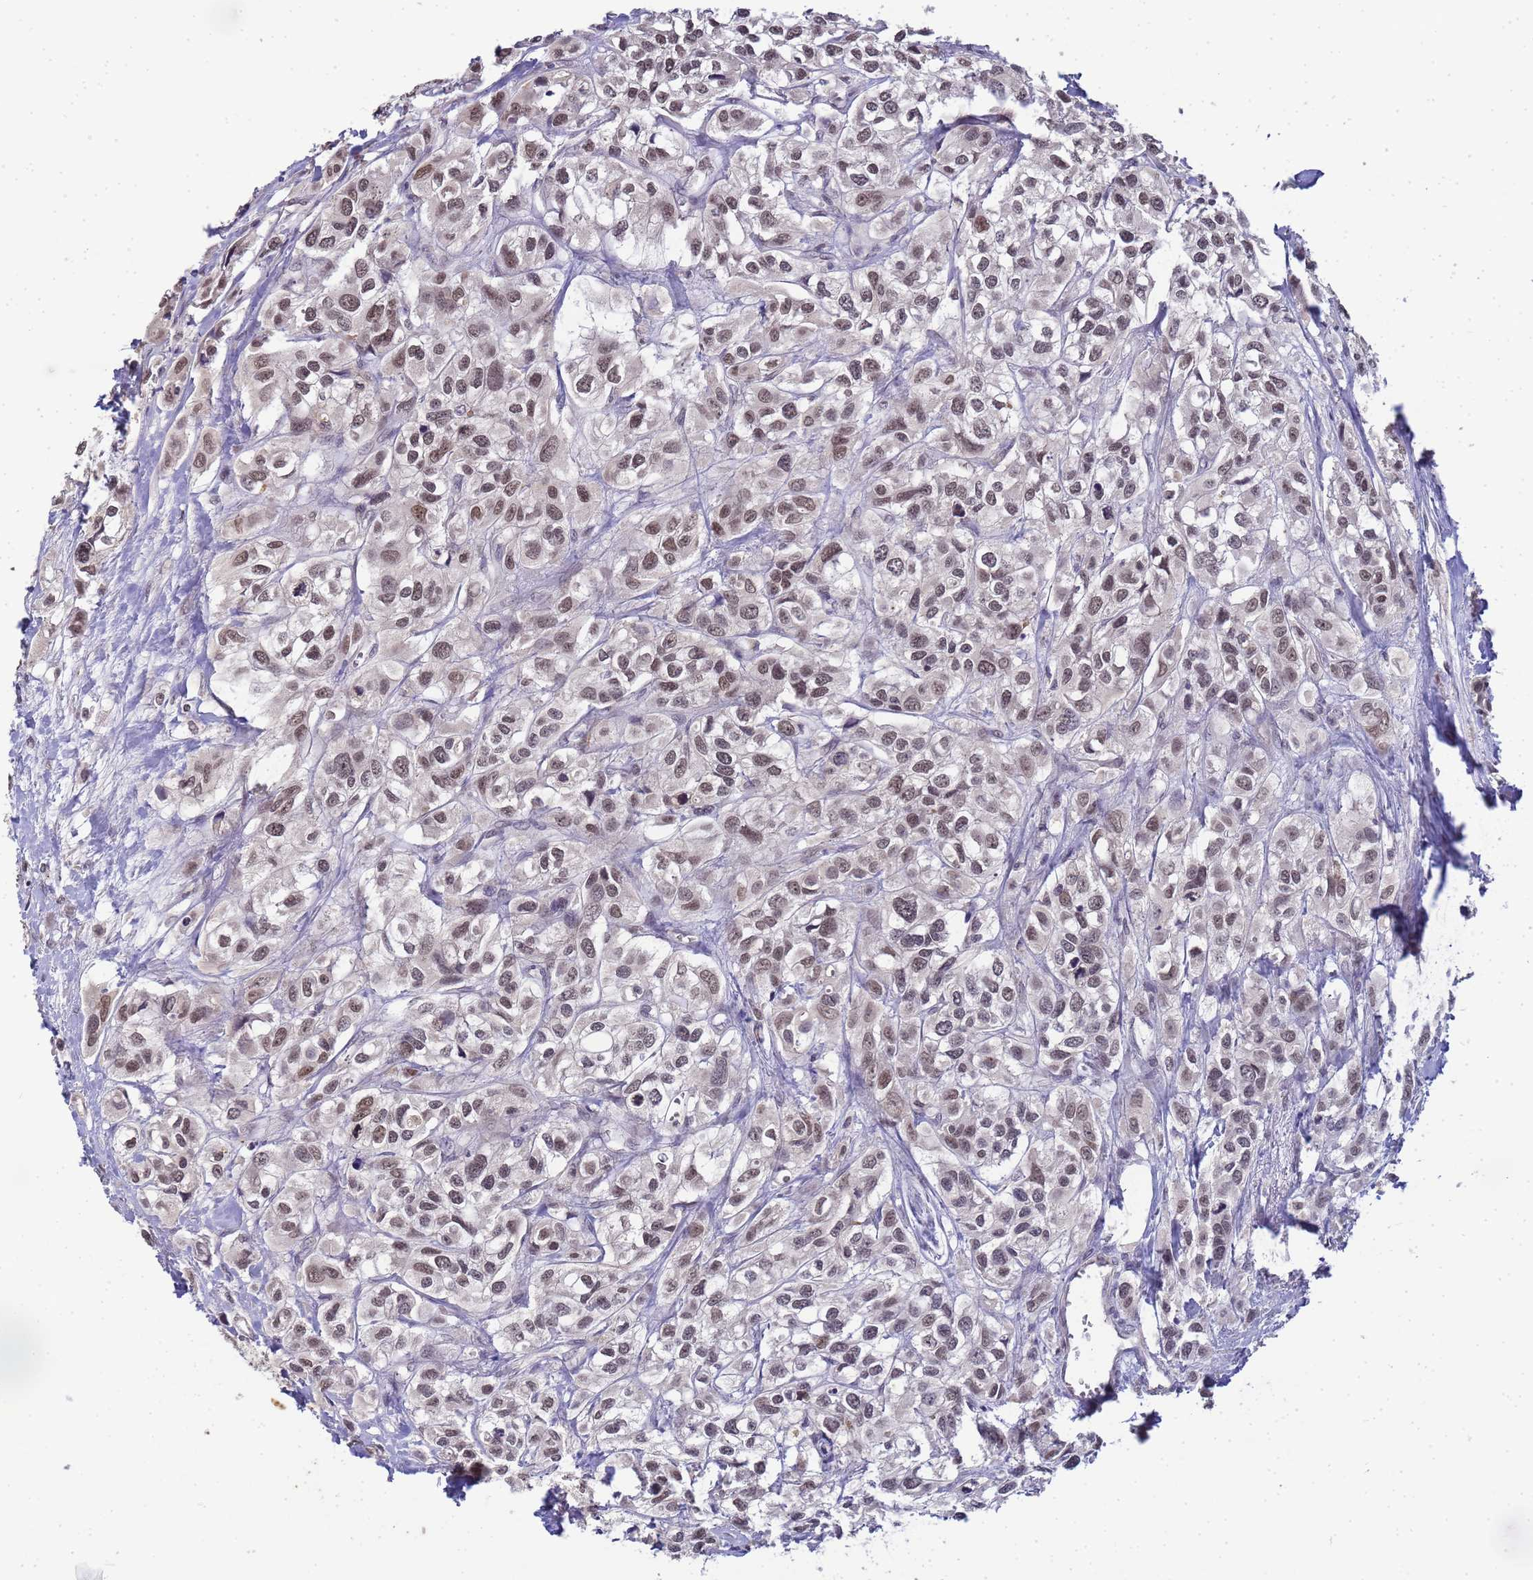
{"staining": {"intensity": "weak", "quantity": "25%-75%", "location": "nuclear"}, "tissue": "urothelial cancer", "cell_type": "Tumor cells", "image_type": "cancer", "snomed": [{"axis": "morphology", "description": "Urothelial carcinoma, High grade"}, {"axis": "topography", "description": "Urinary bladder"}], "caption": "IHC (DAB (3,3'-diaminobenzidine)) staining of human urothelial cancer displays weak nuclear protein expression in approximately 25%-75% of tumor cells.", "gene": "MYL7", "patient": {"sex": "male", "age": 67}}